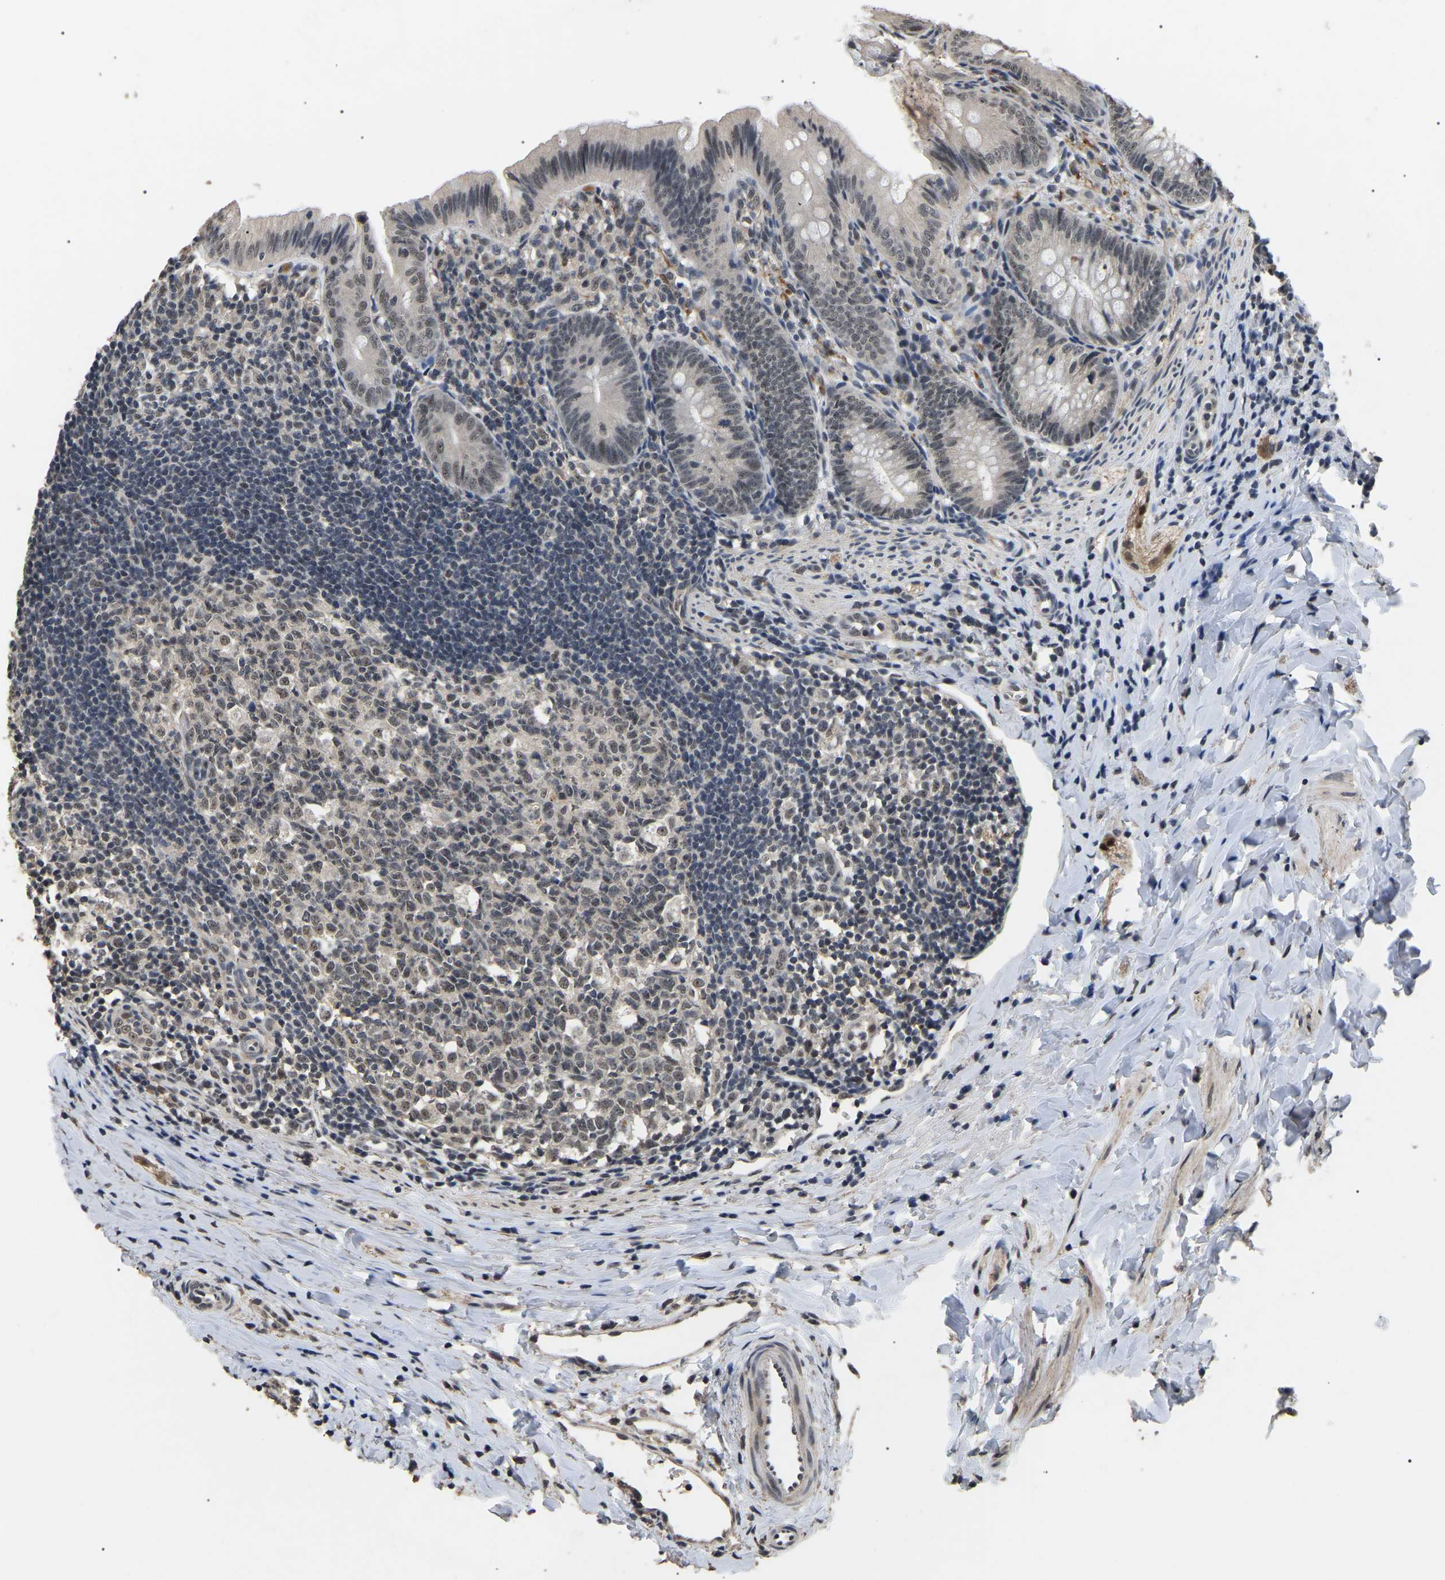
{"staining": {"intensity": "weak", "quantity": ">75%", "location": "nuclear"}, "tissue": "appendix", "cell_type": "Glandular cells", "image_type": "normal", "snomed": [{"axis": "morphology", "description": "Normal tissue, NOS"}, {"axis": "topography", "description": "Appendix"}], "caption": "The immunohistochemical stain highlights weak nuclear positivity in glandular cells of unremarkable appendix.", "gene": "PPM1E", "patient": {"sex": "male", "age": 1}}